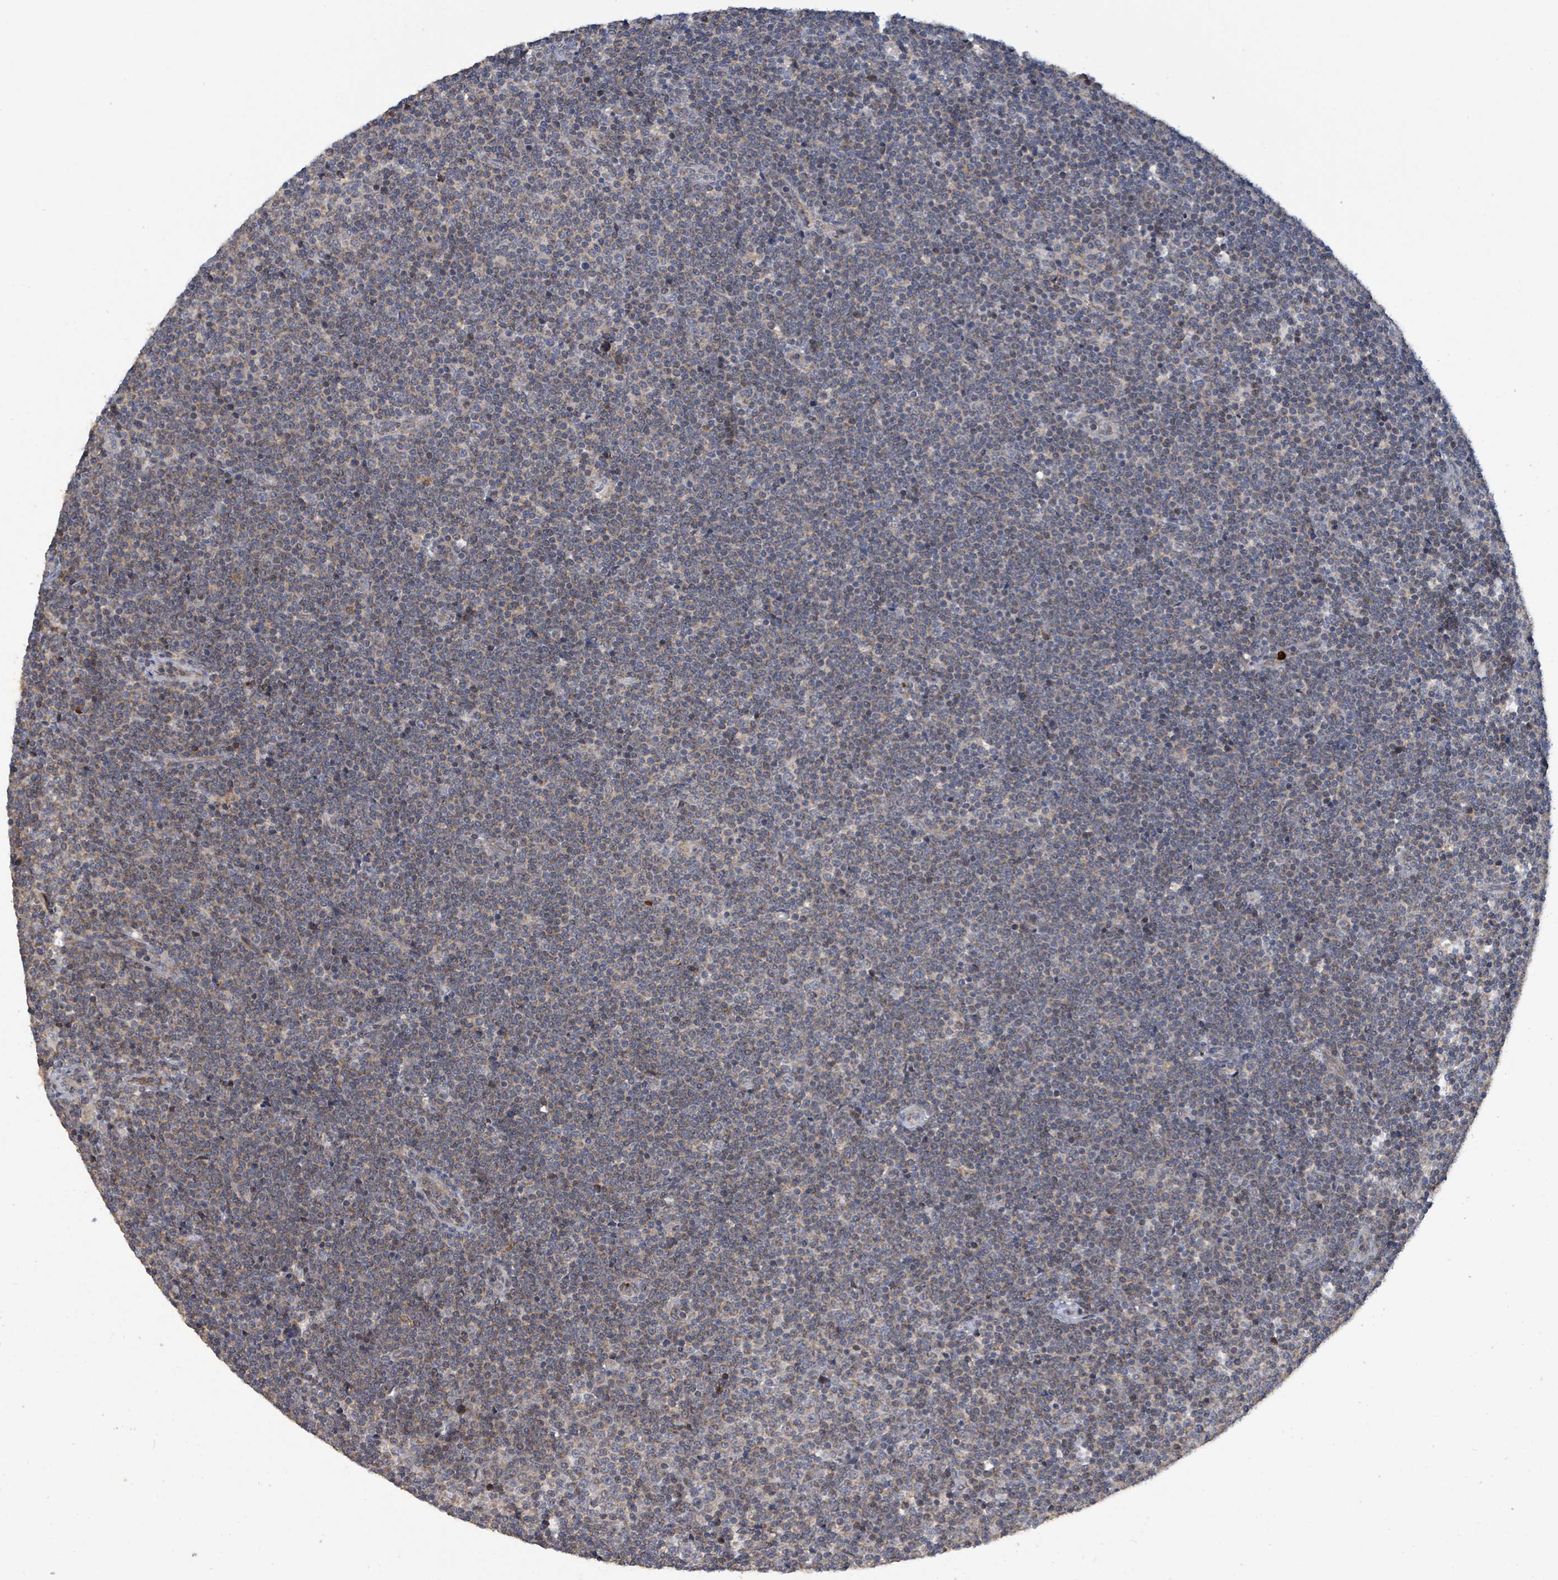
{"staining": {"intensity": "weak", "quantity": "<25%", "location": "cytoplasmic/membranous"}, "tissue": "lymphoma", "cell_type": "Tumor cells", "image_type": "cancer", "snomed": [{"axis": "morphology", "description": "Malignant lymphoma, non-Hodgkin's type, Low grade"}, {"axis": "topography", "description": "Lymph node"}], "caption": "Immunohistochemical staining of malignant lymphoma, non-Hodgkin's type (low-grade) exhibits no significant expression in tumor cells. Nuclei are stained in blue.", "gene": "COQ6", "patient": {"sex": "male", "age": 48}}